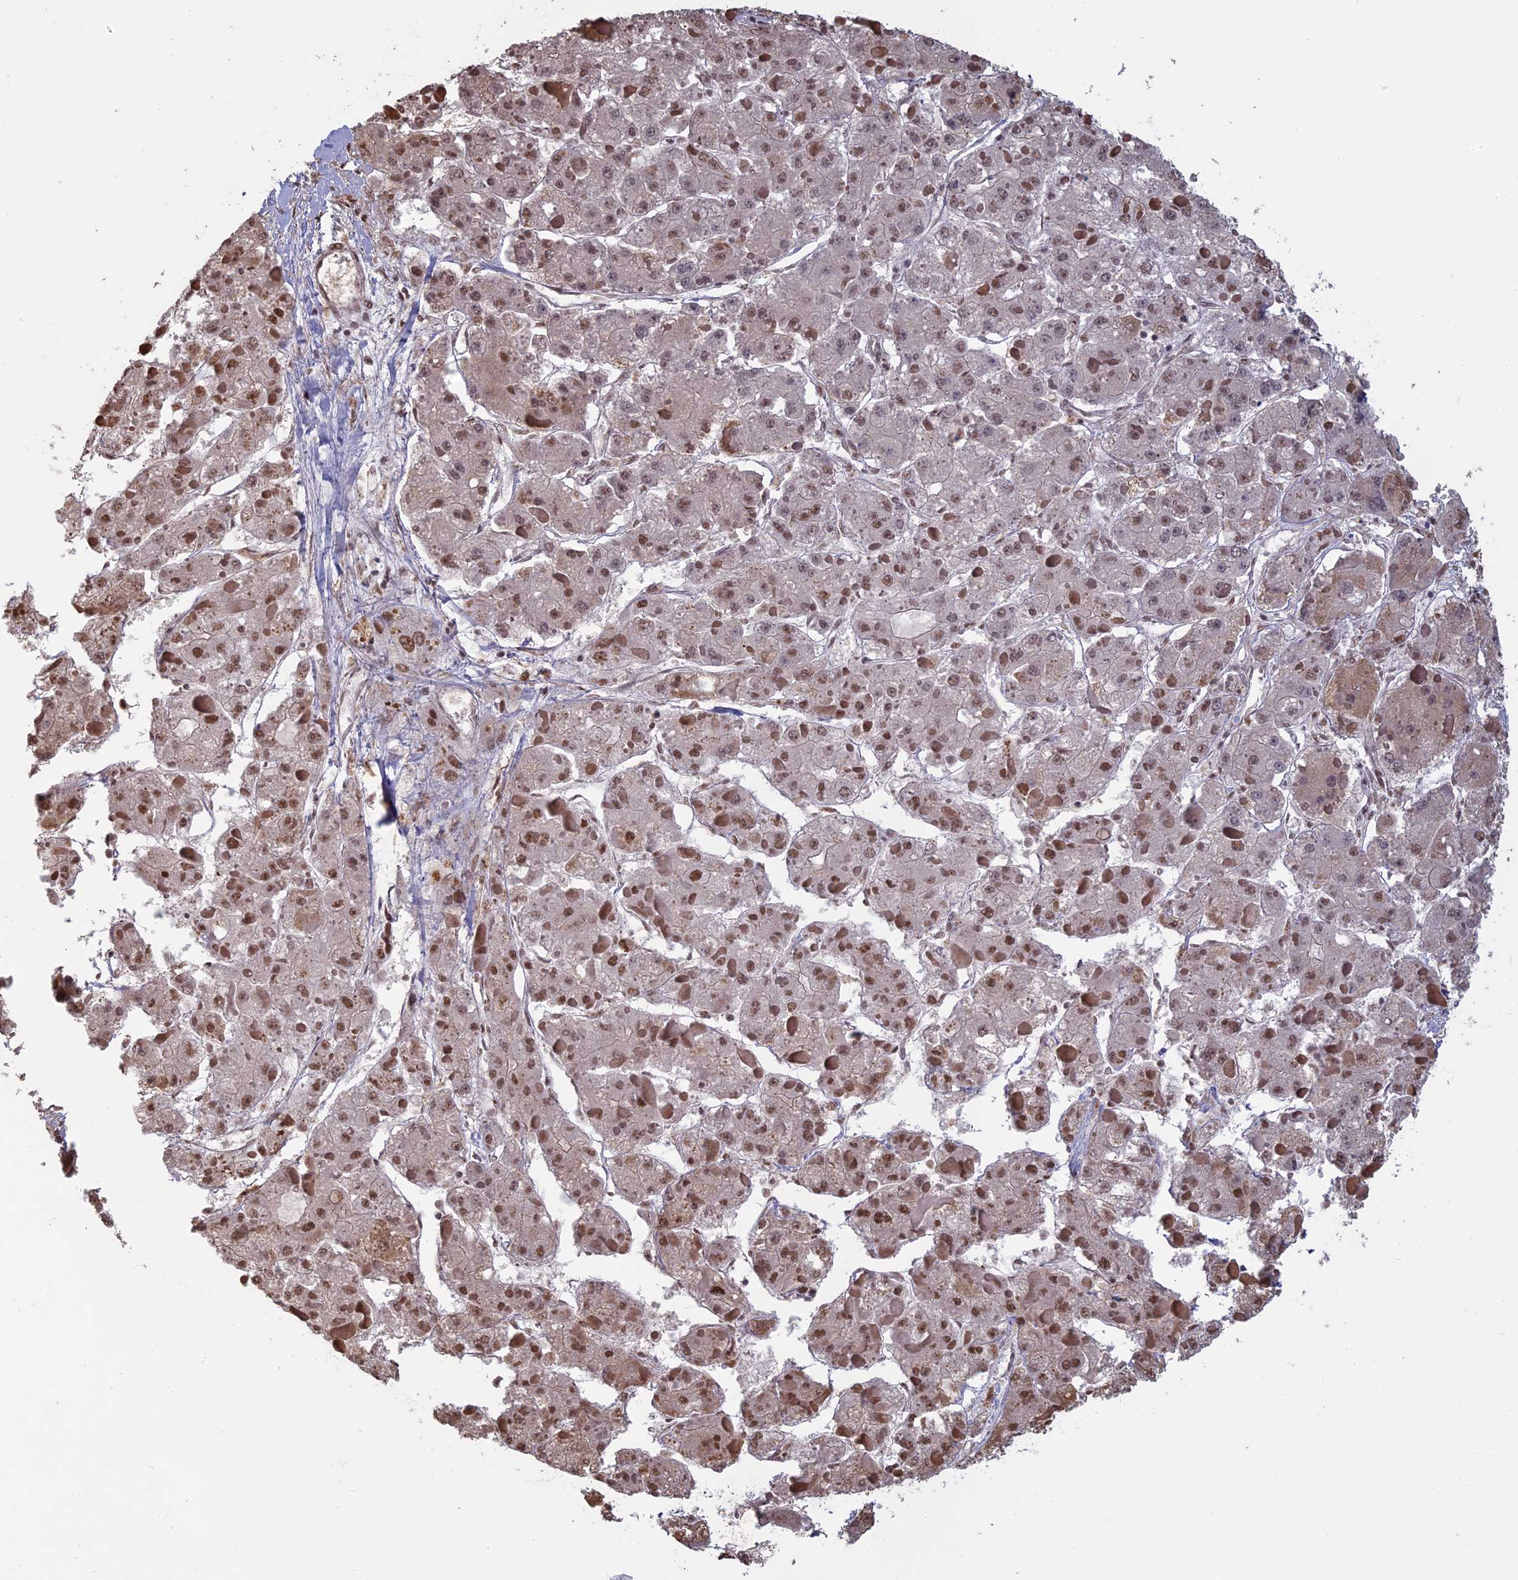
{"staining": {"intensity": "moderate", "quantity": ">75%", "location": "nuclear"}, "tissue": "liver cancer", "cell_type": "Tumor cells", "image_type": "cancer", "snomed": [{"axis": "morphology", "description": "Carcinoma, Hepatocellular, NOS"}, {"axis": "topography", "description": "Liver"}], "caption": "Liver cancer stained with a brown dye reveals moderate nuclear positive expression in approximately >75% of tumor cells.", "gene": "MFAP1", "patient": {"sex": "female", "age": 73}}